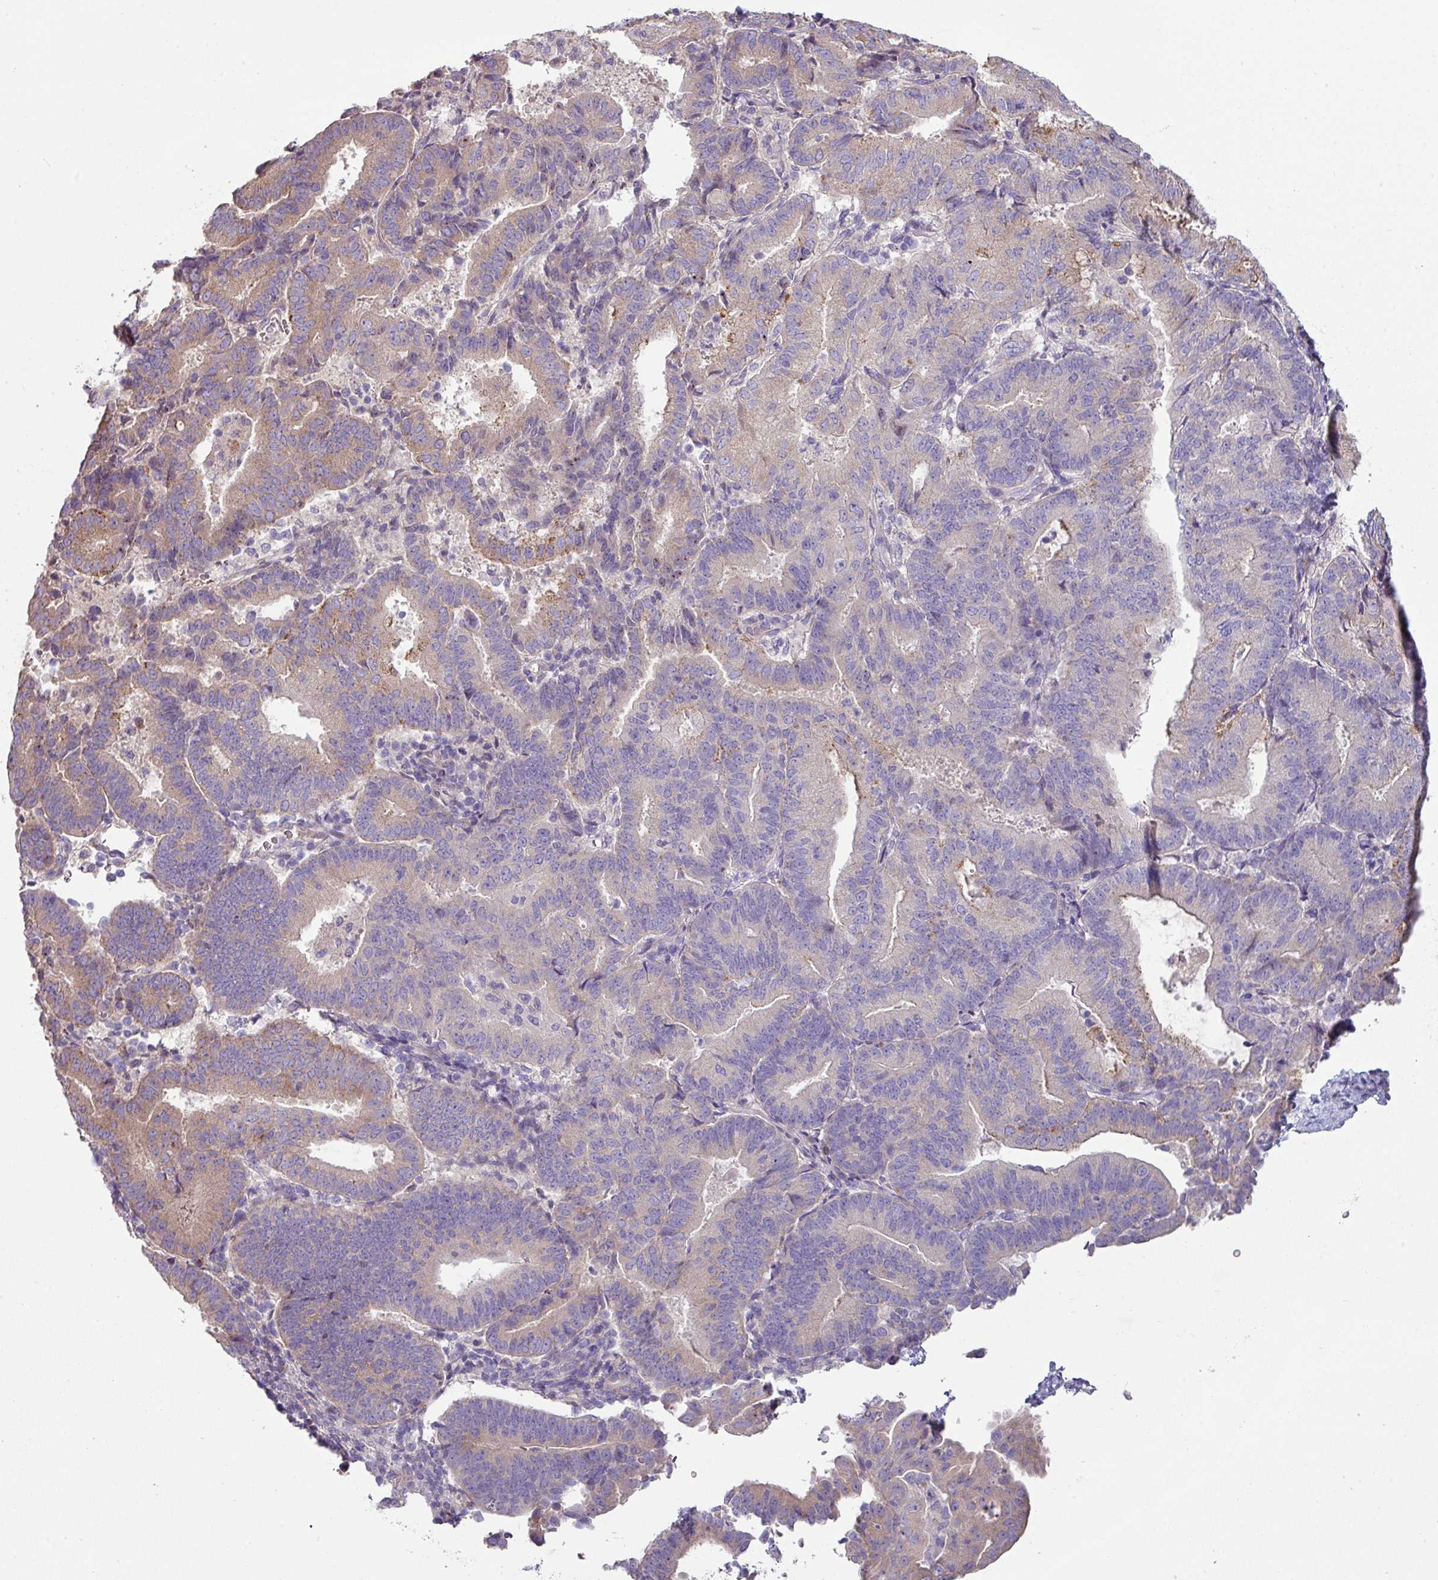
{"staining": {"intensity": "weak", "quantity": "25%-75%", "location": "cytoplasmic/membranous"}, "tissue": "endometrial cancer", "cell_type": "Tumor cells", "image_type": "cancer", "snomed": [{"axis": "morphology", "description": "Adenocarcinoma, NOS"}, {"axis": "topography", "description": "Endometrium"}], "caption": "Endometrial cancer stained with a brown dye shows weak cytoplasmic/membranous positive expression in approximately 25%-75% of tumor cells.", "gene": "LRRC9", "patient": {"sex": "female", "age": 70}}